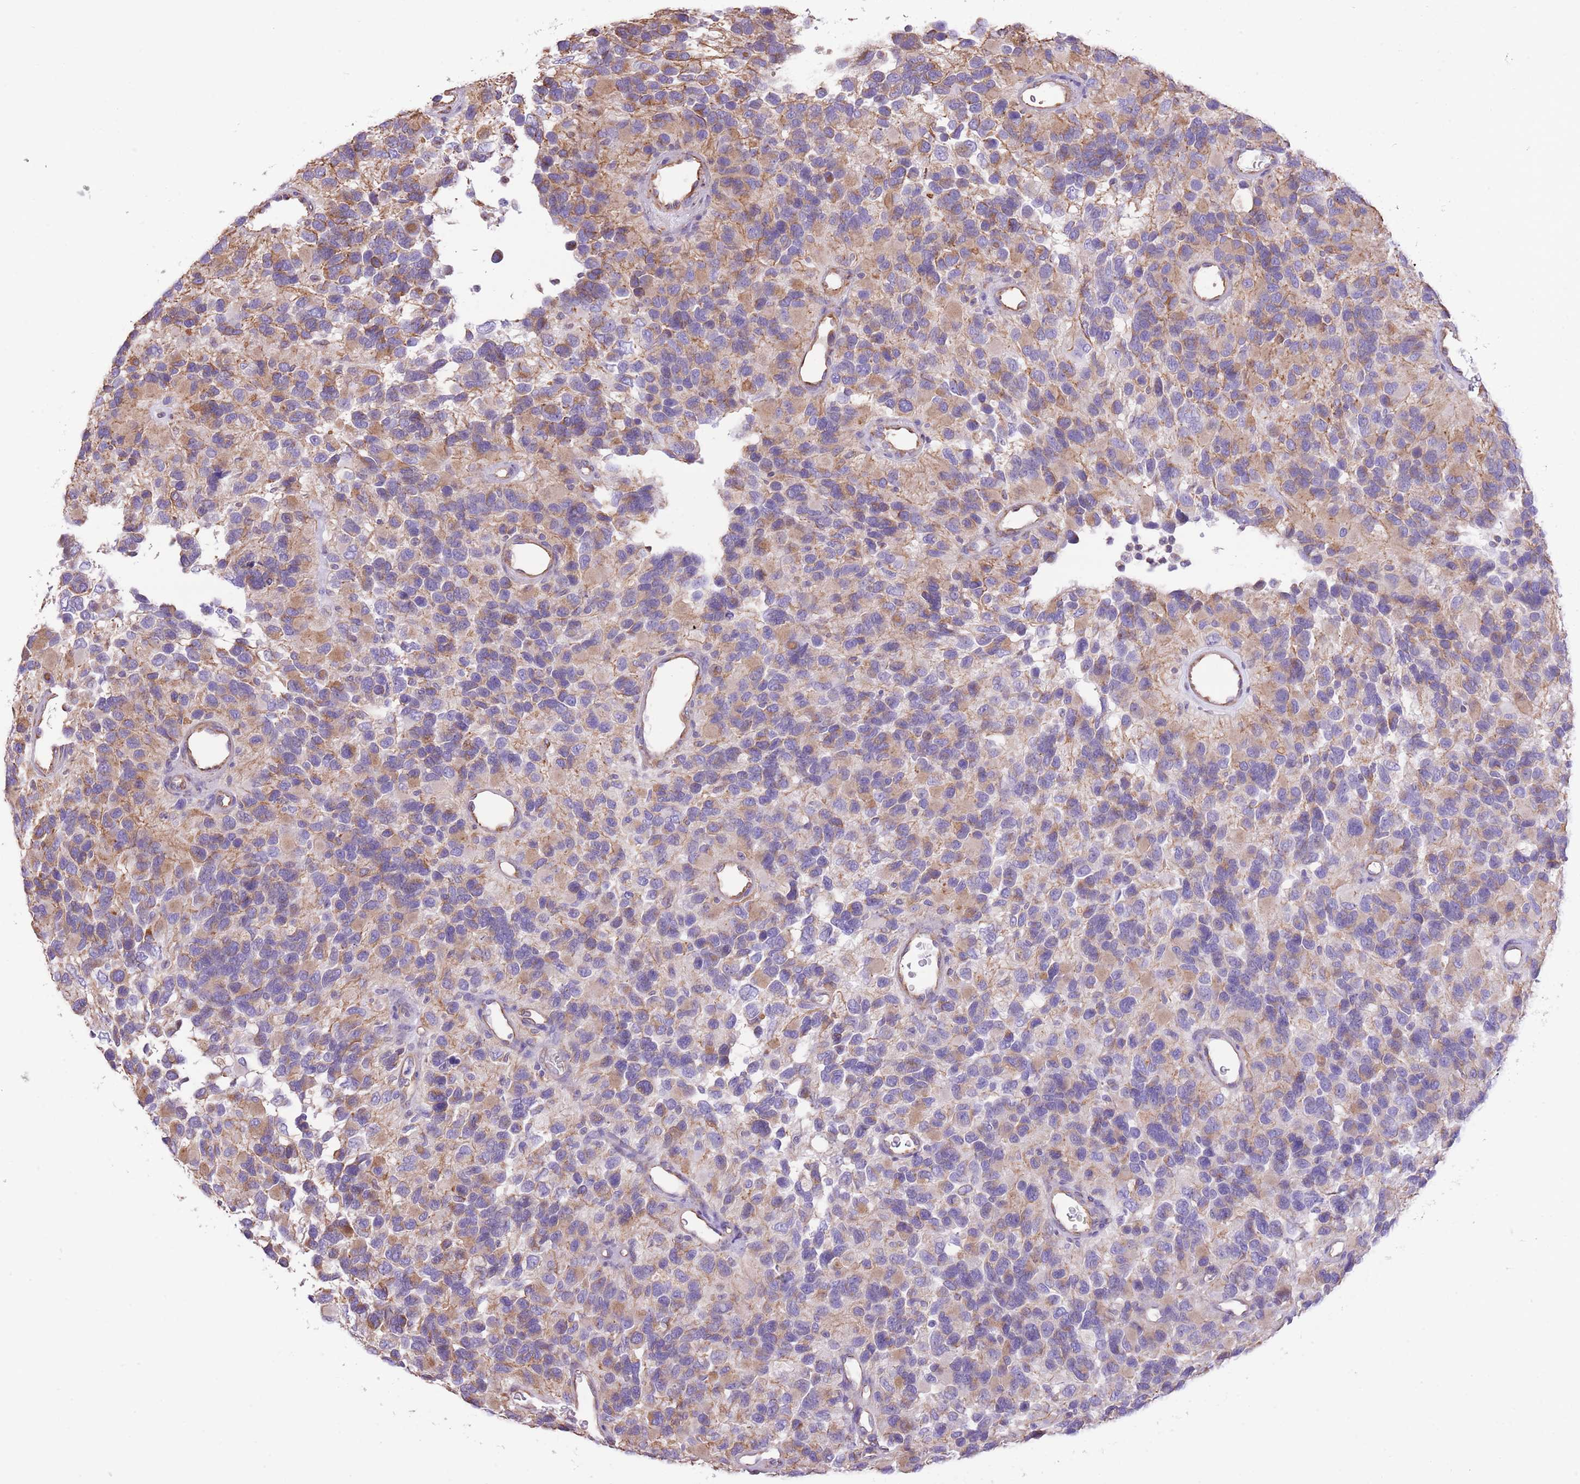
{"staining": {"intensity": "moderate", "quantity": "25%-75%", "location": "cytoplasmic/membranous"}, "tissue": "glioma", "cell_type": "Tumor cells", "image_type": "cancer", "snomed": [{"axis": "morphology", "description": "Glioma, malignant, High grade"}, {"axis": "topography", "description": "Brain"}], "caption": "Immunohistochemical staining of human malignant glioma (high-grade) demonstrates medium levels of moderate cytoplasmic/membranous protein staining in approximately 25%-75% of tumor cells.", "gene": "RHOU", "patient": {"sex": "male", "age": 77}}